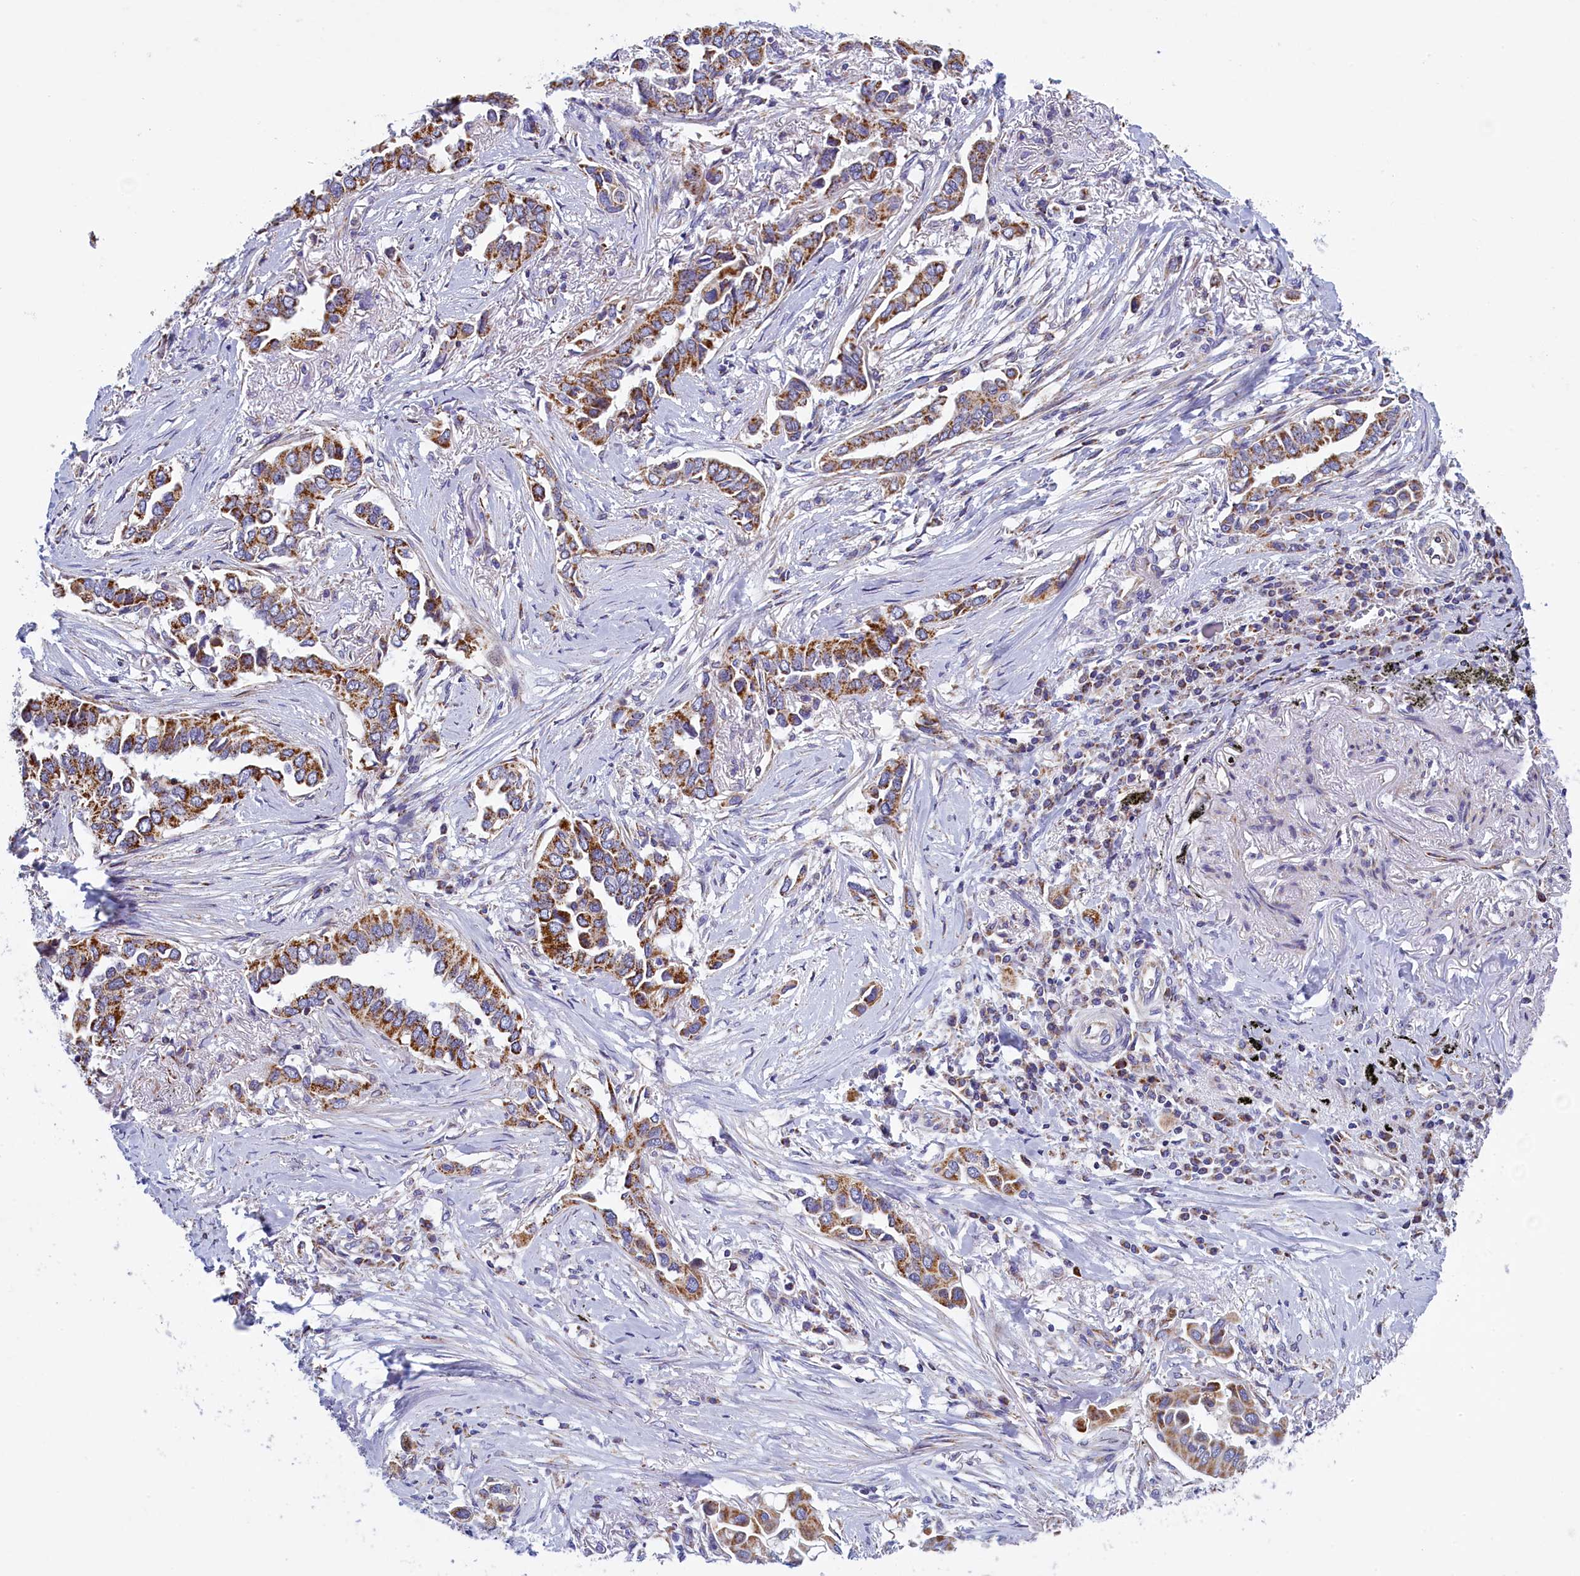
{"staining": {"intensity": "moderate", "quantity": ">75%", "location": "cytoplasmic/membranous"}, "tissue": "lung cancer", "cell_type": "Tumor cells", "image_type": "cancer", "snomed": [{"axis": "morphology", "description": "Adenocarcinoma, NOS"}, {"axis": "topography", "description": "Lung"}], "caption": "DAB immunohistochemical staining of lung cancer displays moderate cytoplasmic/membranous protein staining in approximately >75% of tumor cells. (Stains: DAB in brown, nuclei in blue, Microscopy: brightfield microscopy at high magnification).", "gene": "IFT122", "patient": {"sex": "female", "age": 76}}